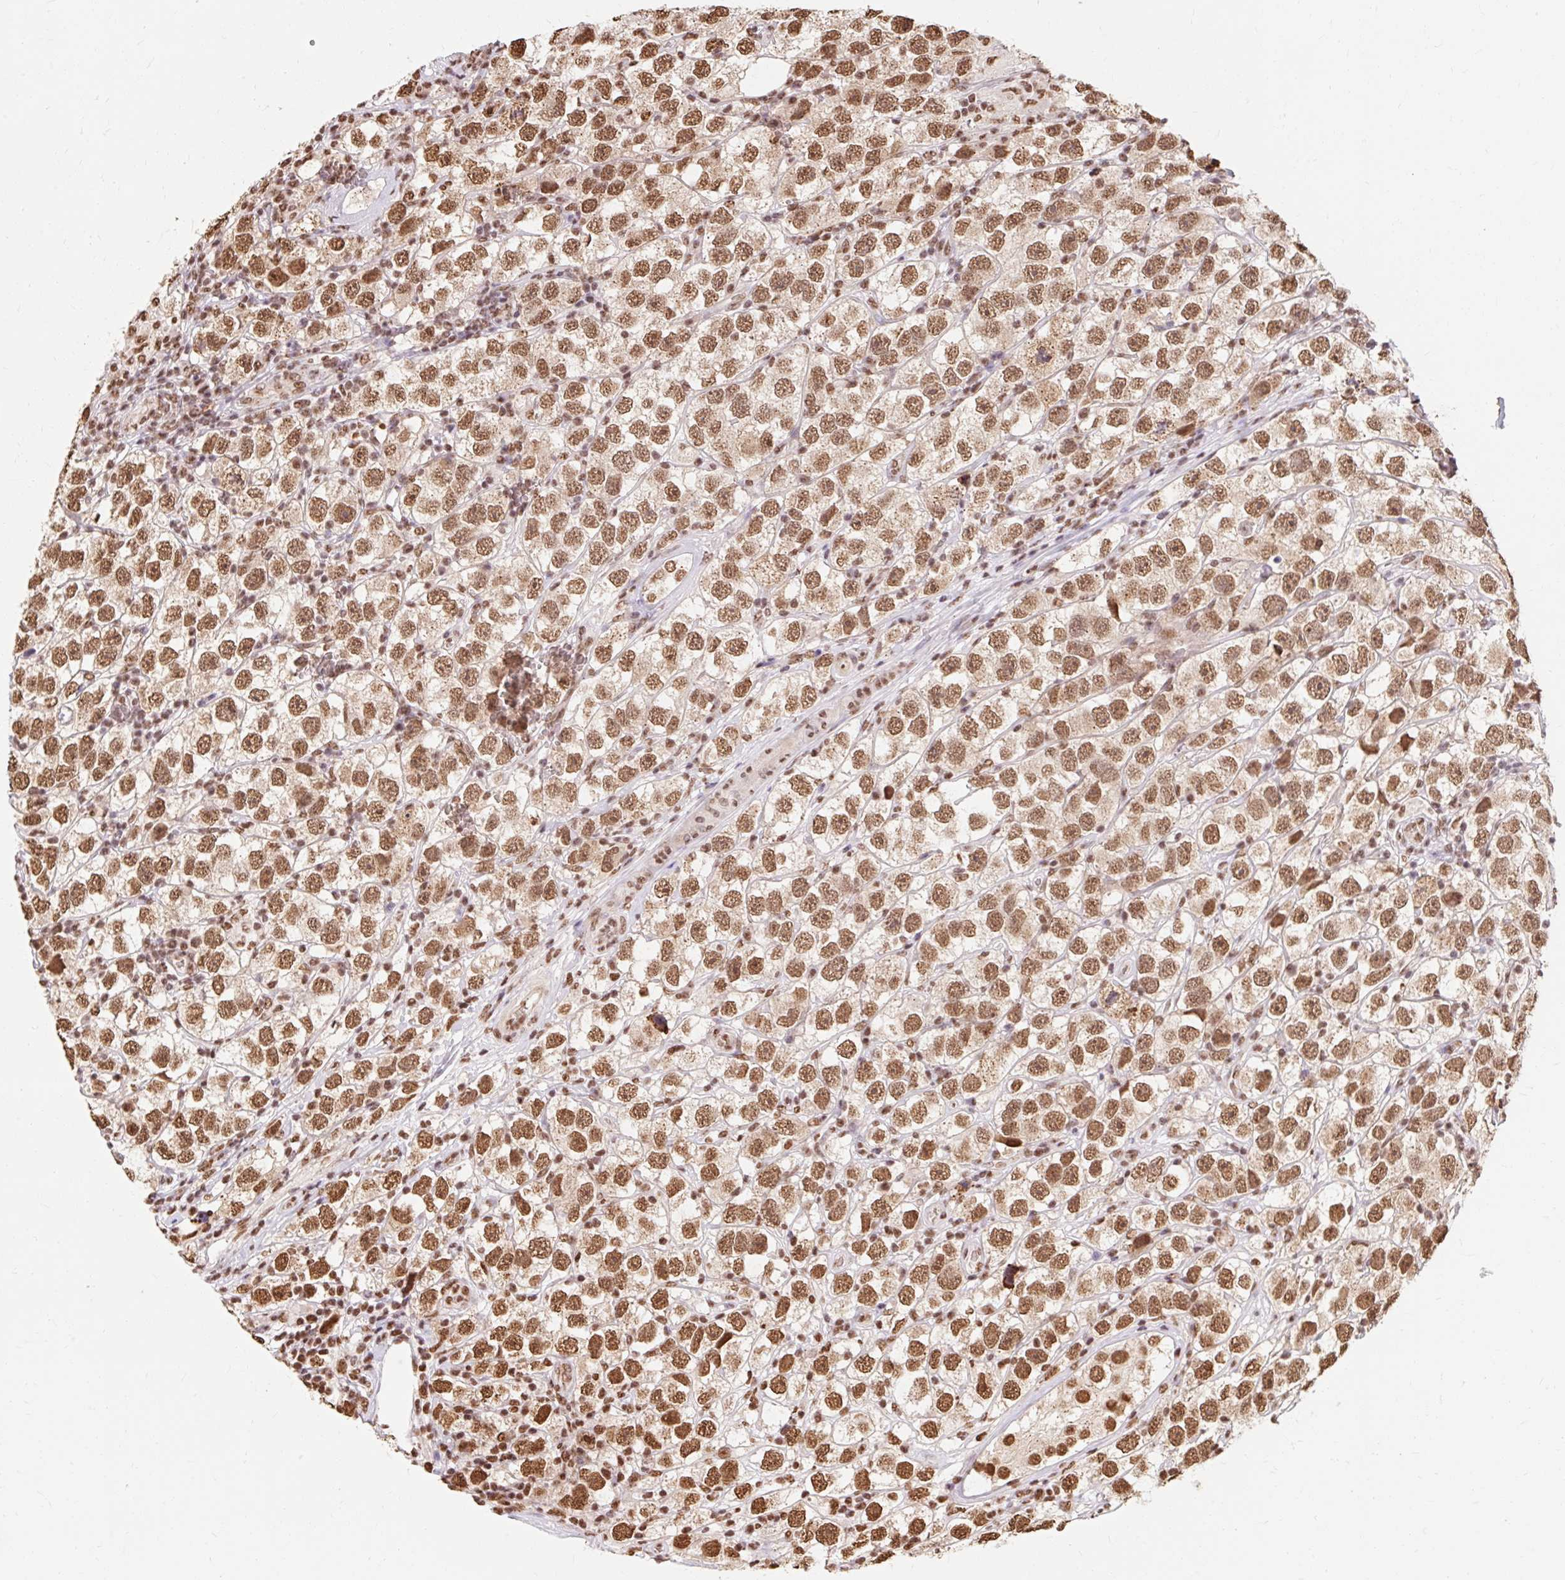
{"staining": {"intensity": "moderate", "quantity": ">75%", "location": "nuclear"}, "tissue": "testis cancer", "cell_type": "Tumor cells", "image_type": "cancer", "snomed": [{"axis": "morphology", "description": "Seminoma, NOS"}, {"axis": "topography", "description": "Testis"}], "caption": "Tumor cells demonstrate medium levels of moderate nuclear staining in approximately >75% of cells in human seminoma (testis).", "gene": "BICRA", "patient": {"sex": "male", "age": 26}}